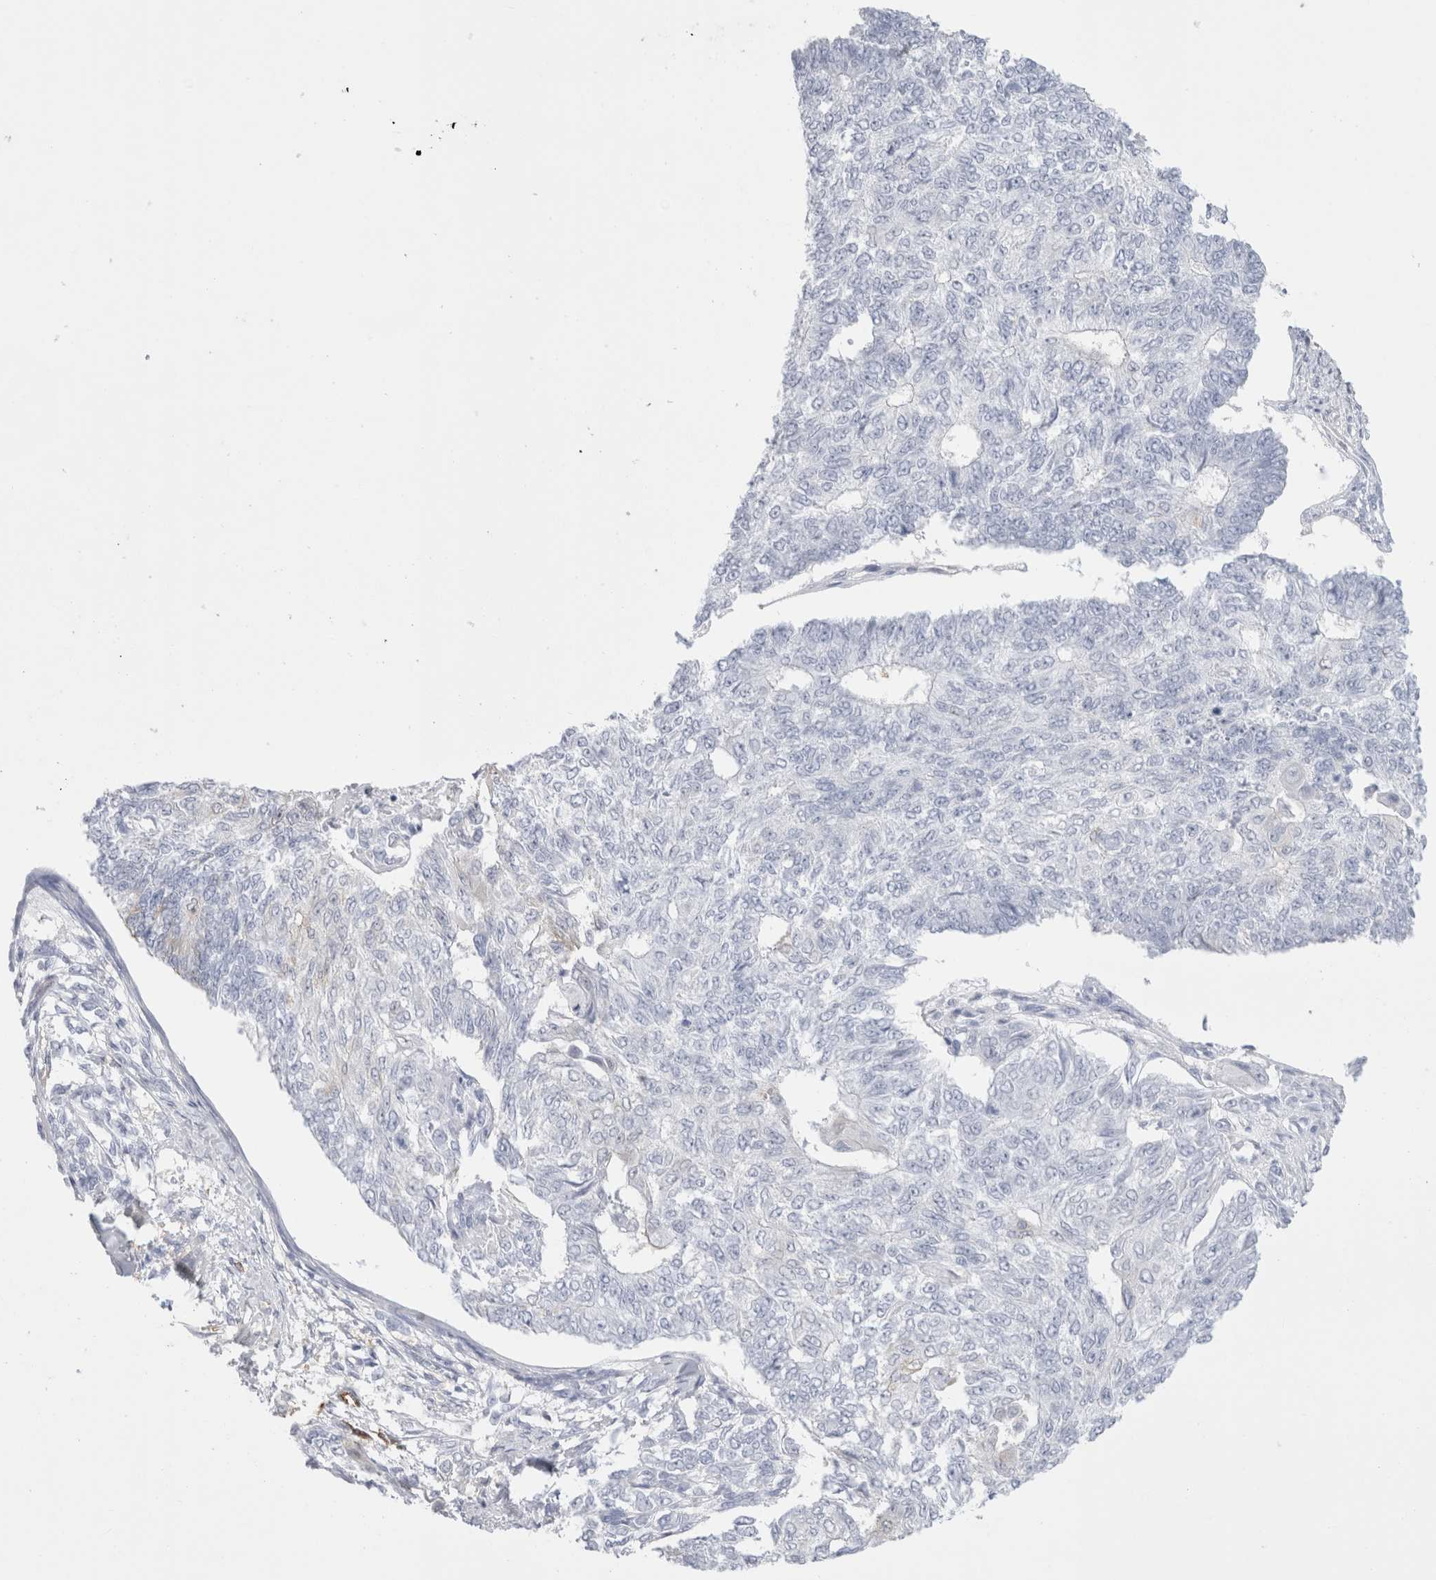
{"staining": {"intensity": "negative", "quantity": "none", "location": "none"}, "tissue": "endometrial cancer", "cell_type": "Tumor cells", "image_type": "cancer", "snomed": [{"axis": "morphology", "description": "Adenocarcinoma, NOS"}, {"axis": "topography", "description": "Endometrium"}], "caption": "This micrograph is of adenocarcinoma (endometrial) stained with immunohistochemistry to label a protein in brown with the nuclei are counter-stained blue. There is no staining in tumor cells.", "gene": "NAPEPLD", "patient": {"sex": "female", "age": 32}}